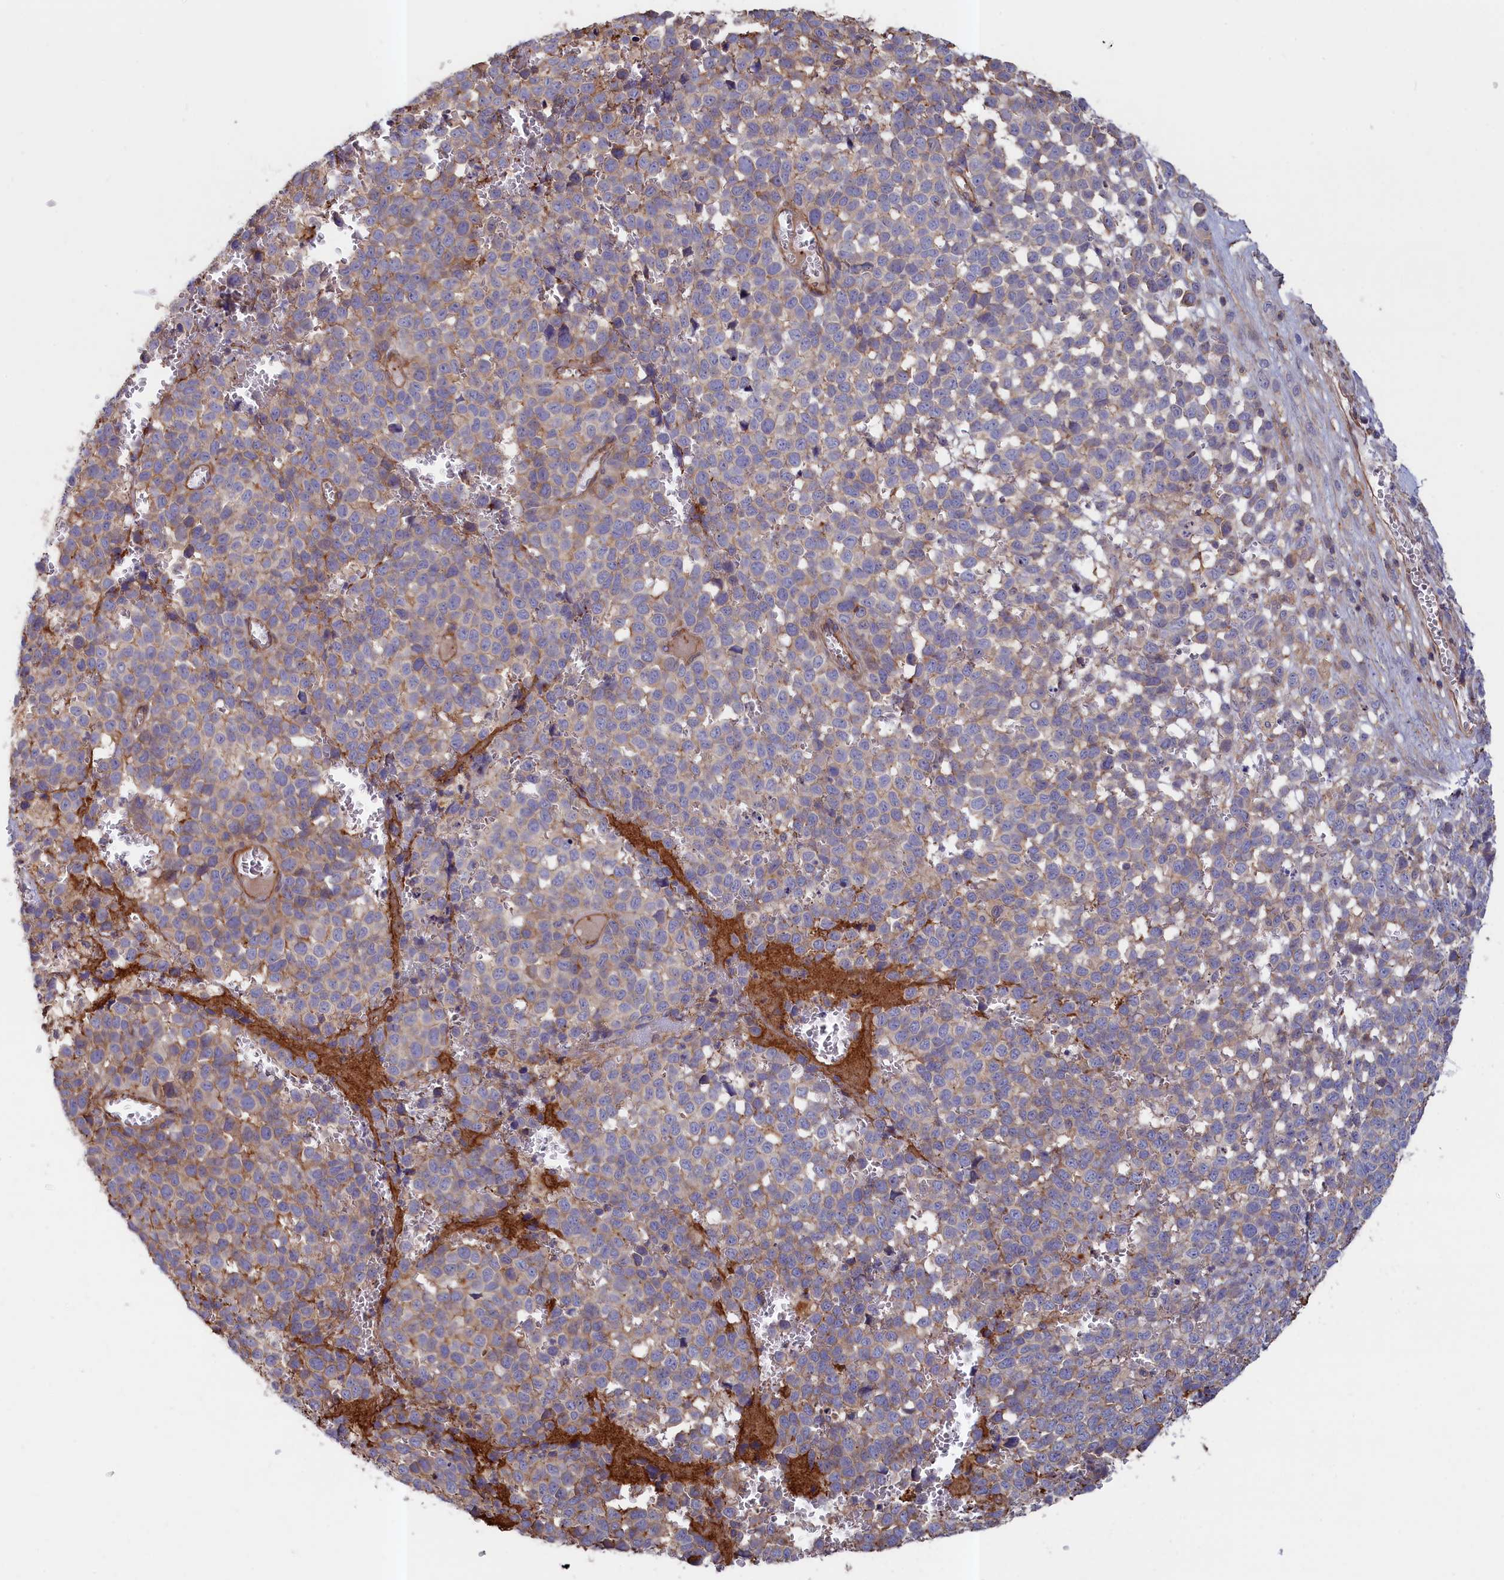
{"staining": {"intensity": "weak", "quantity": "<25%", "location": "cytoplasmic/membranous"}, "tissue": "melanoma", "cell_type": "Tumor cells", "image_type": "cancer", "snomed": [{"axis": "morphology", "description": "Malignant melanoma, NOS"}, {"axis": "topography", "description": "Nose, NOS"}], "caption": "Protein analysis of melanoma displays no significant positivity in tumor cells.", "gene": "ANKRD27", "patient": {"sex": "female", "age": 48}}